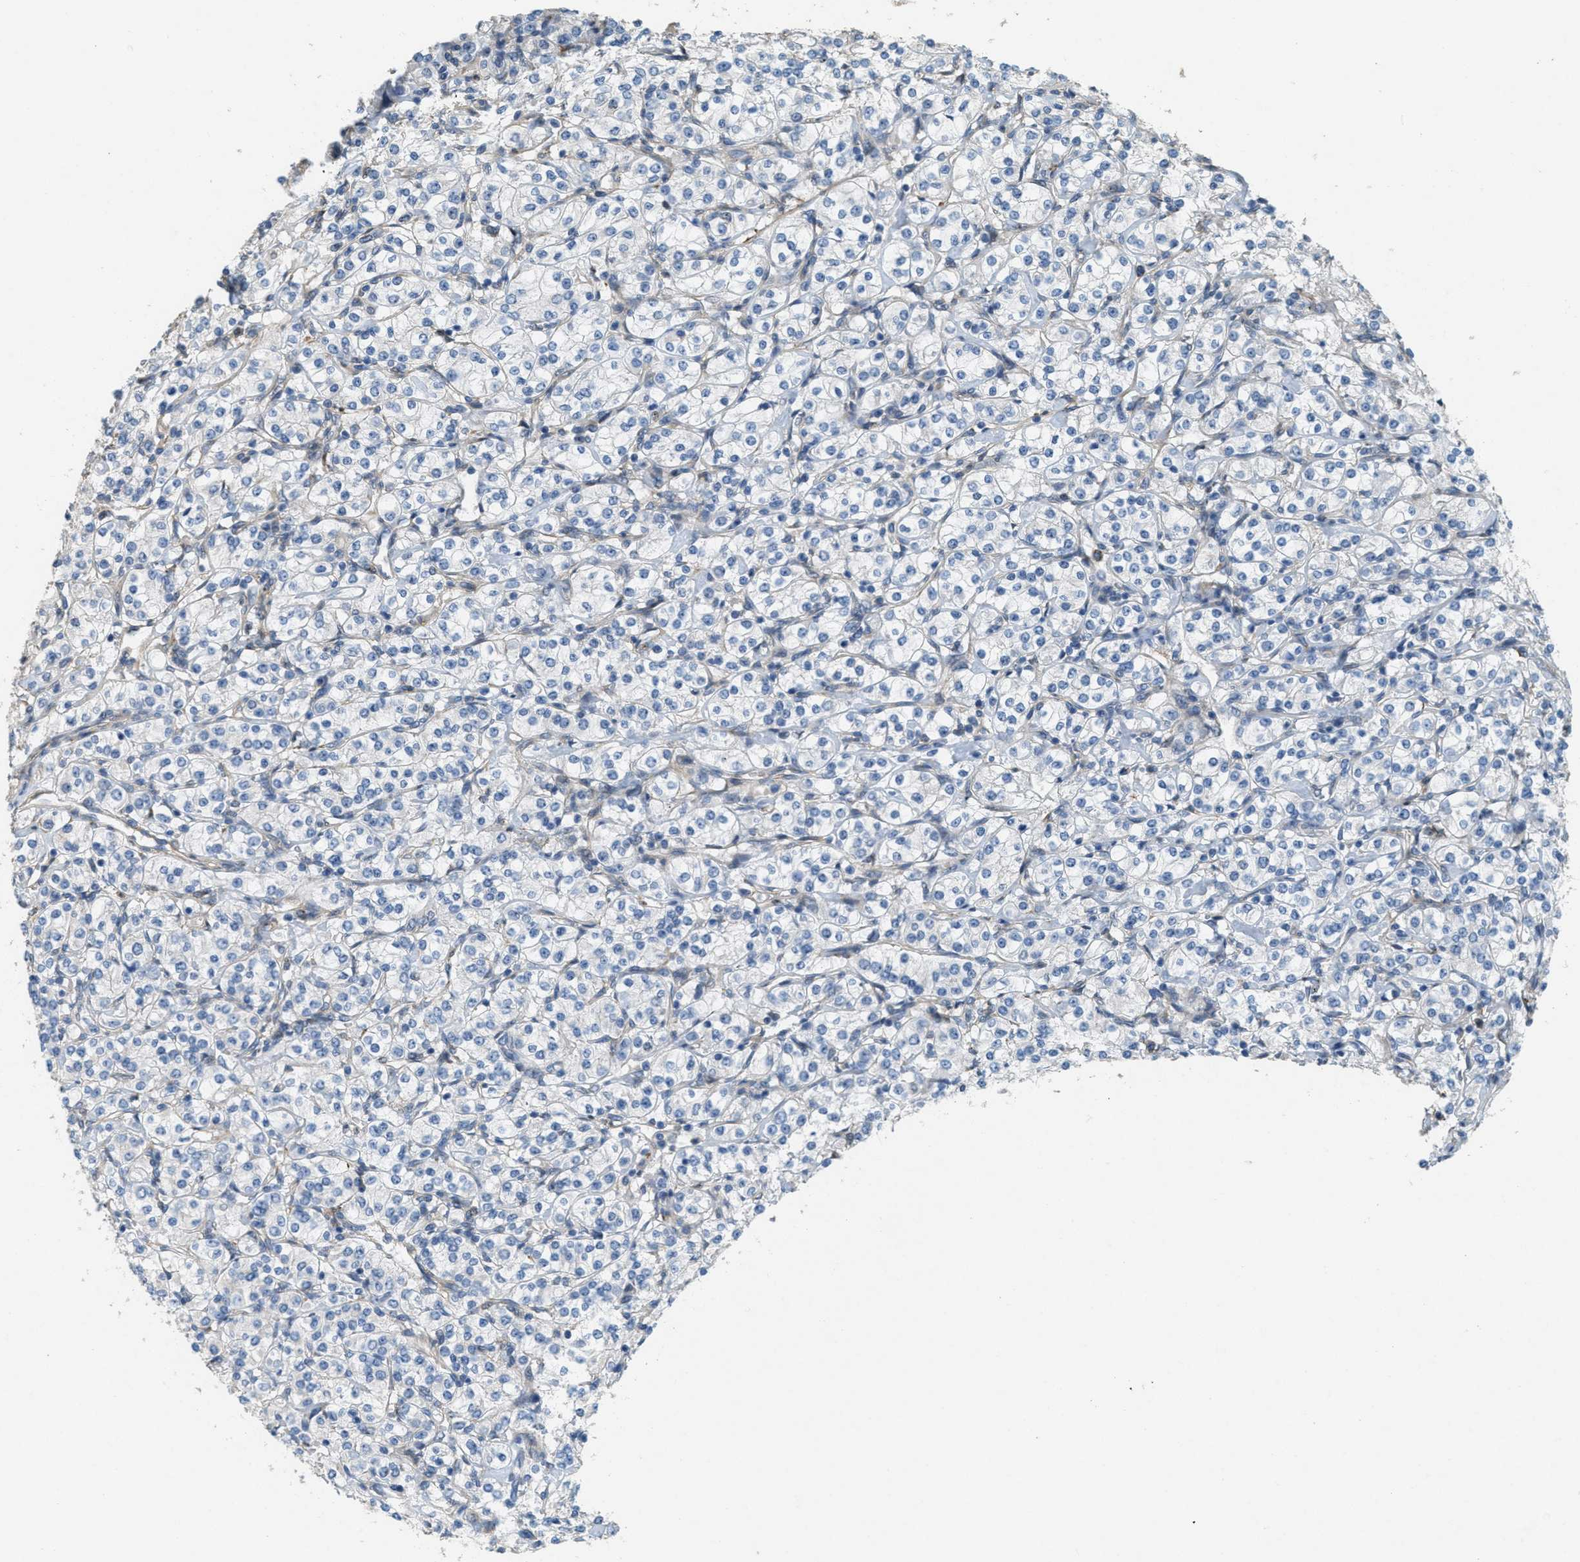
{"staining": {"intensity": "negative", "quantity": "none", "location": "none"}, "tissue": "renal cancer", "cell_type": "Tumor cells", "image_type": "cancer", "snomed": [{"axis": "morphology", "description": "Adenocarcinoma, NOS"}, {"axis": "topography", "description": "Kidney"}], "caption": "Image shows no protein expression in tumor cells of renal cancer tissue.", "gene": "ADCY5", "patient": {"sex": "male", "age": 77}}